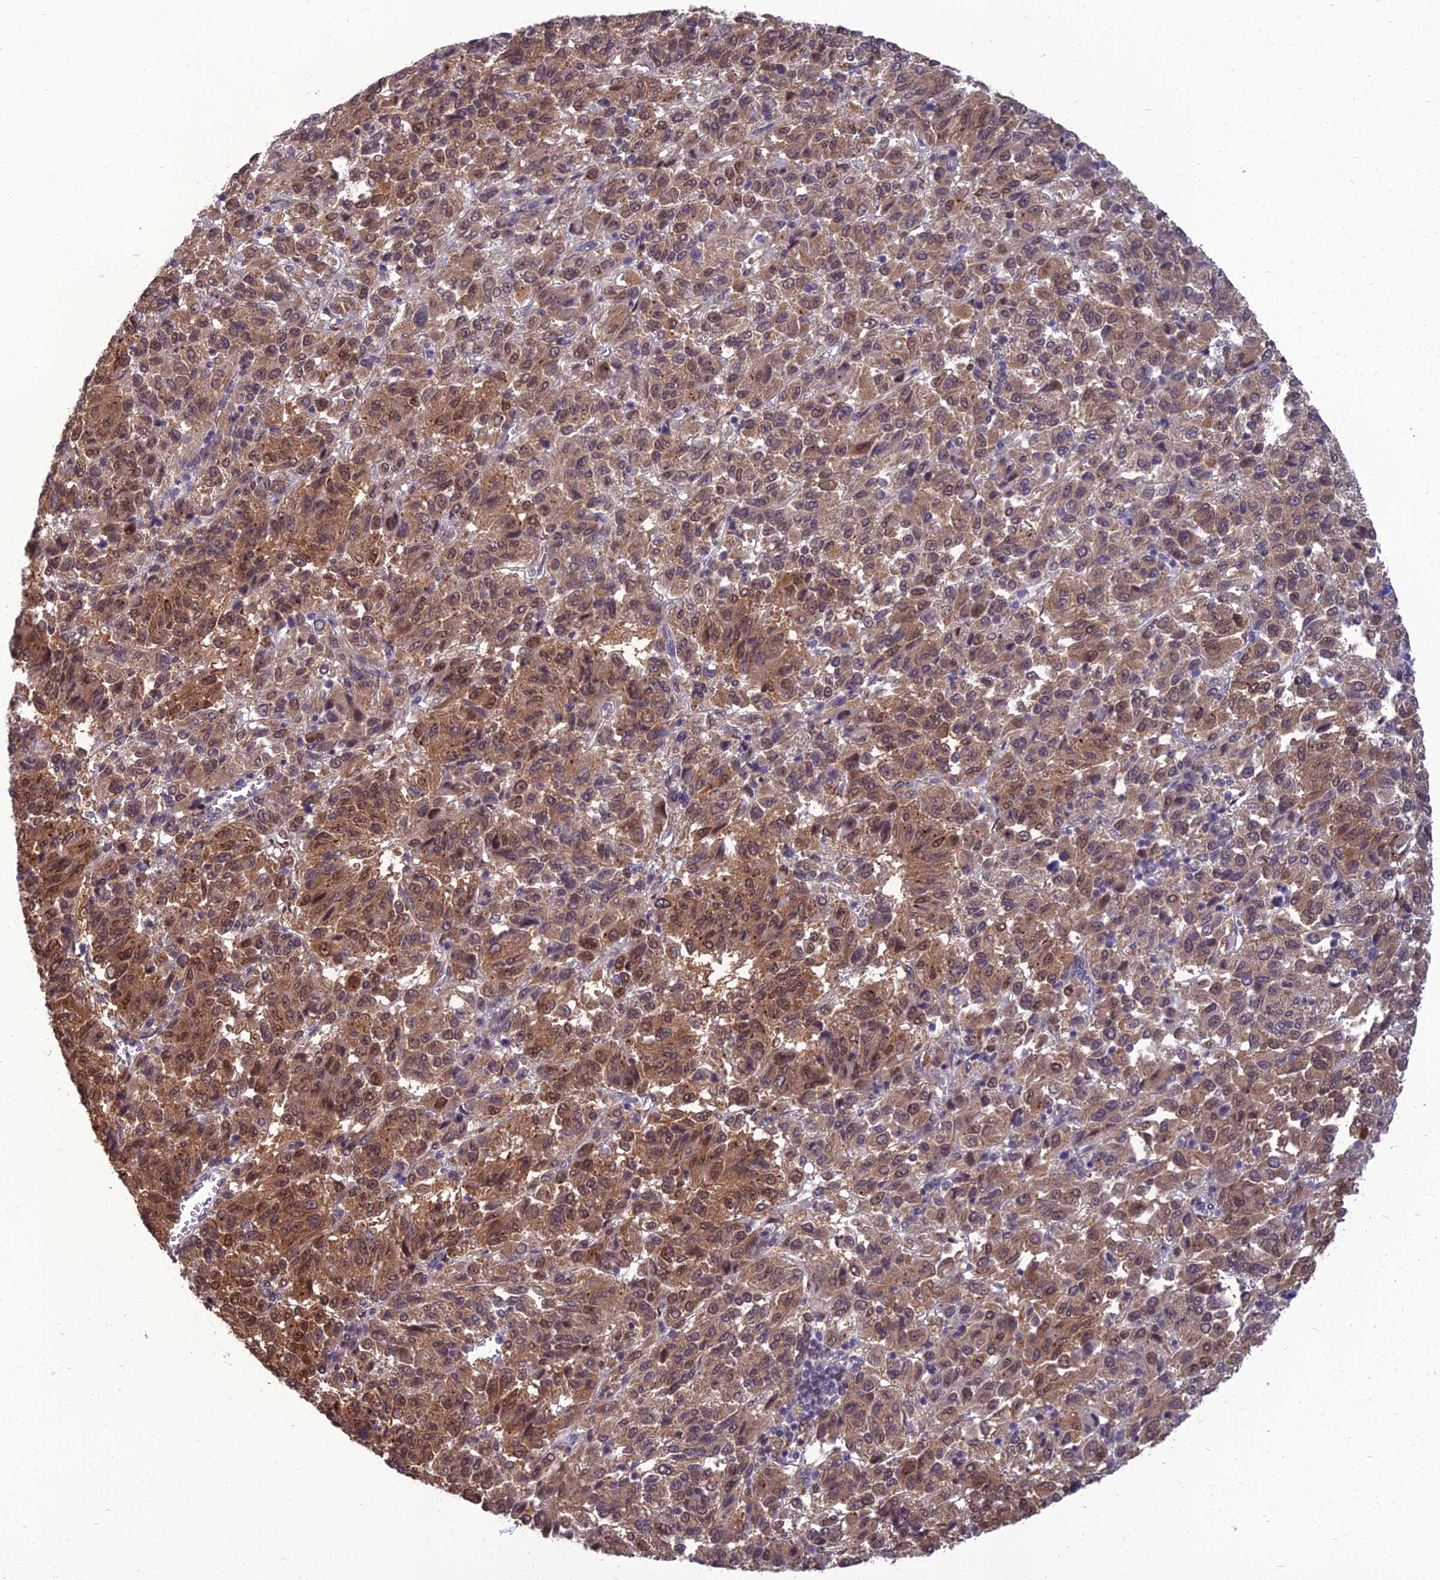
{"staining": {"intensity": "moderate", "quantity": ">75%", "location": "cytoplasmic/membranous,nuclear"}, "tissue": "melanoma", "cell_type": "Tumor cells", "image_type": "cancer", "snomed": [{"axis": "morphology", "description": "Malignant melanoma, Metastatic site"}, {"axis": "topography", "description": "Lung"}], "caption": "IHC photomicrograph of neoplastic tissue: human melanoma stained using immunohistochemistry (IHC) reveals medium levels of moderate protein expression localized specifically in the cytoplasmic/membranous and nuclear of tumor cells, appearing as a cytoplasmic/membranous and nuclear brown color.", "gene": "NR4A3", "patient": {"sex": "male", "age": 64}}